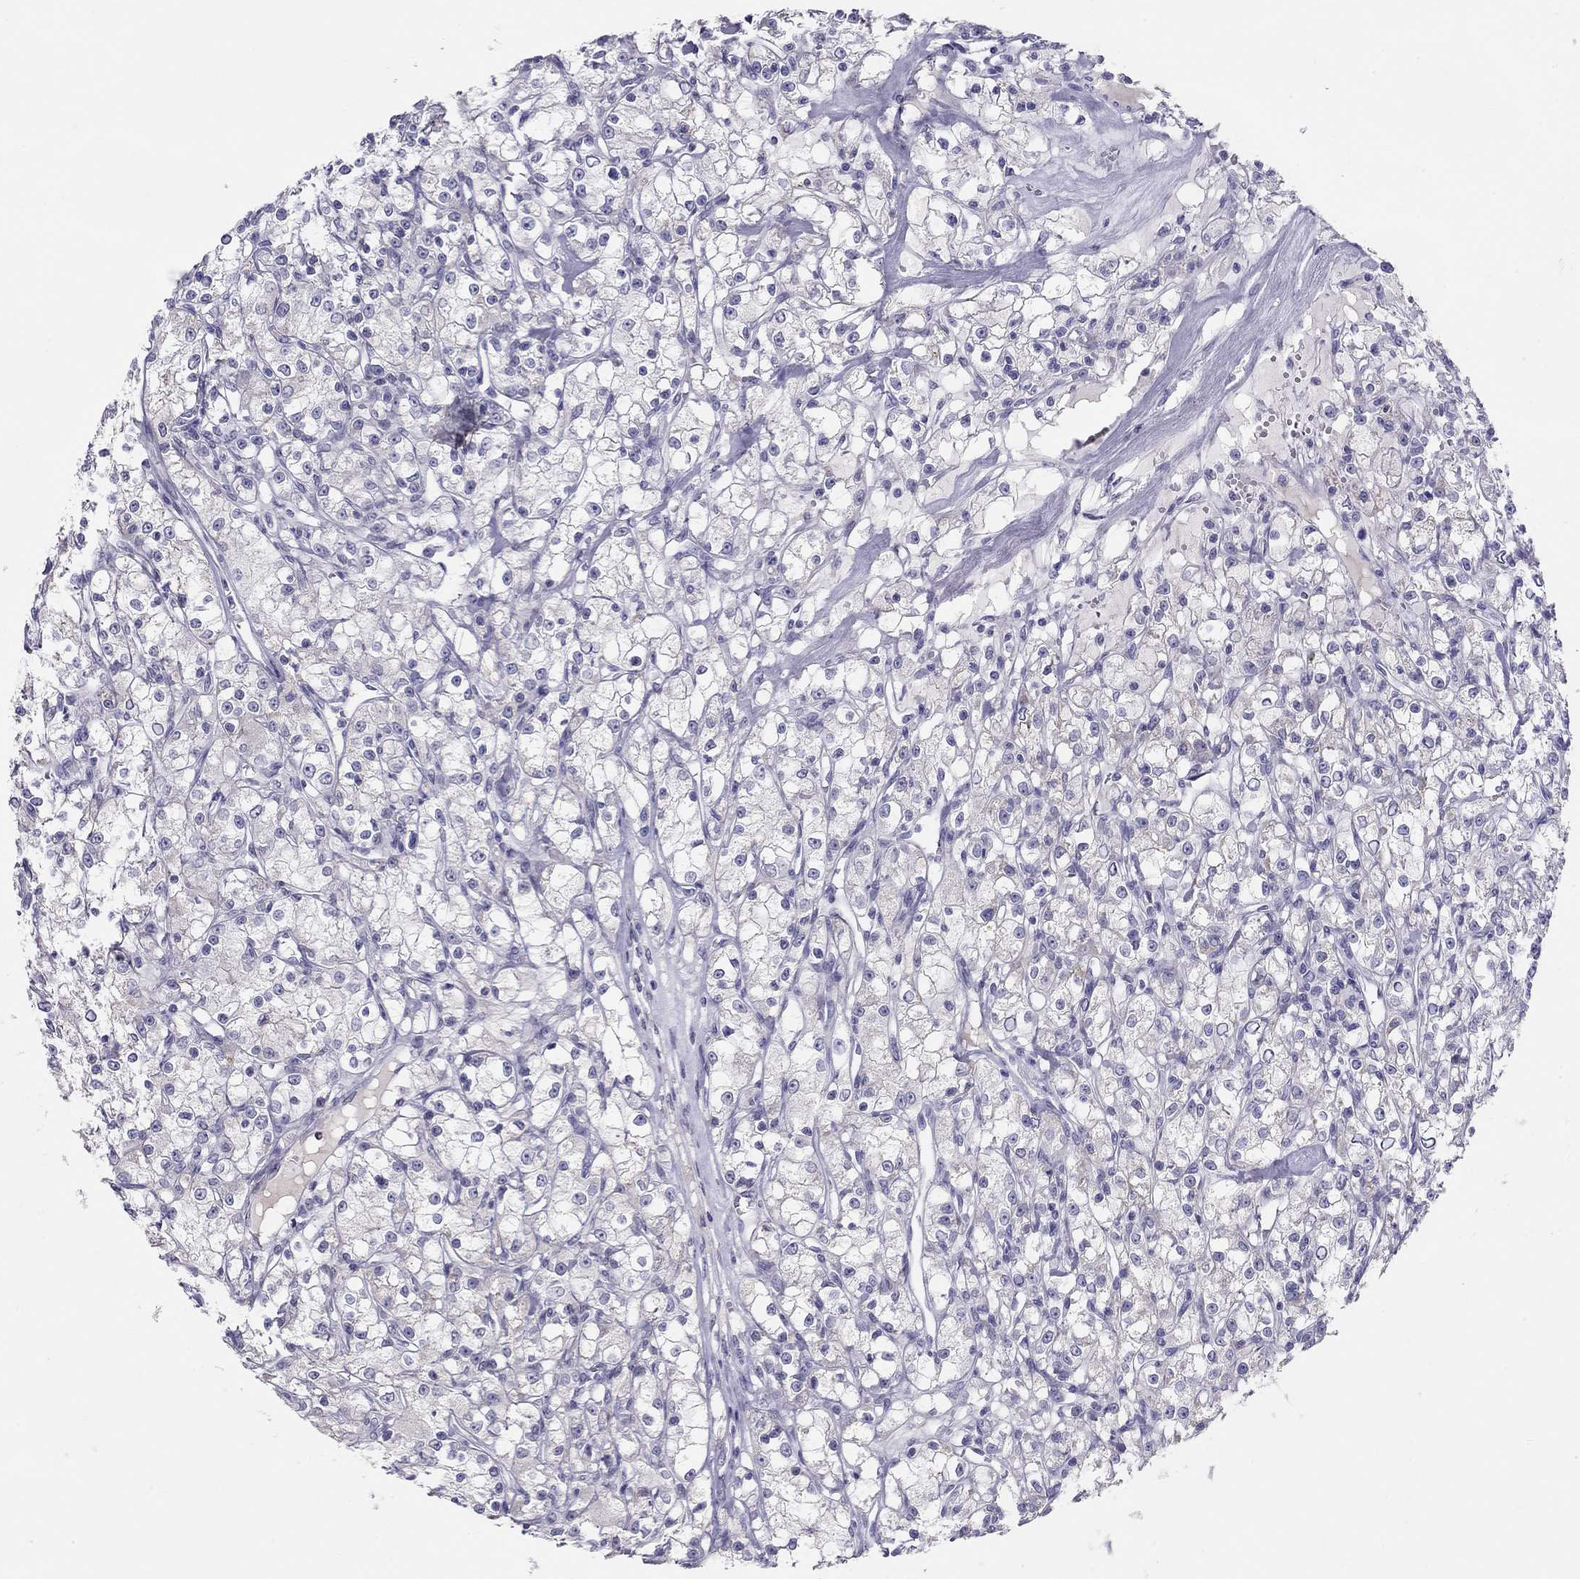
{"staining": {"intensity": "negative", "quantity": "none", "location": "none"}, "tissue": "renal cancer", "cell_type": "Tumor cells", "image_type": "cancer", "snomed": [{"axis": "morphology", "description": "Adenocarcinoma, NOS"}, {"axis": "topography", "description": "Kidney"}], "caption": "Tumor cells are negative for brown protein staining in renal cancer (adenocarcinoma).", "gene": "KCNV2", "patient": {"sex": "female", "age": 59}}